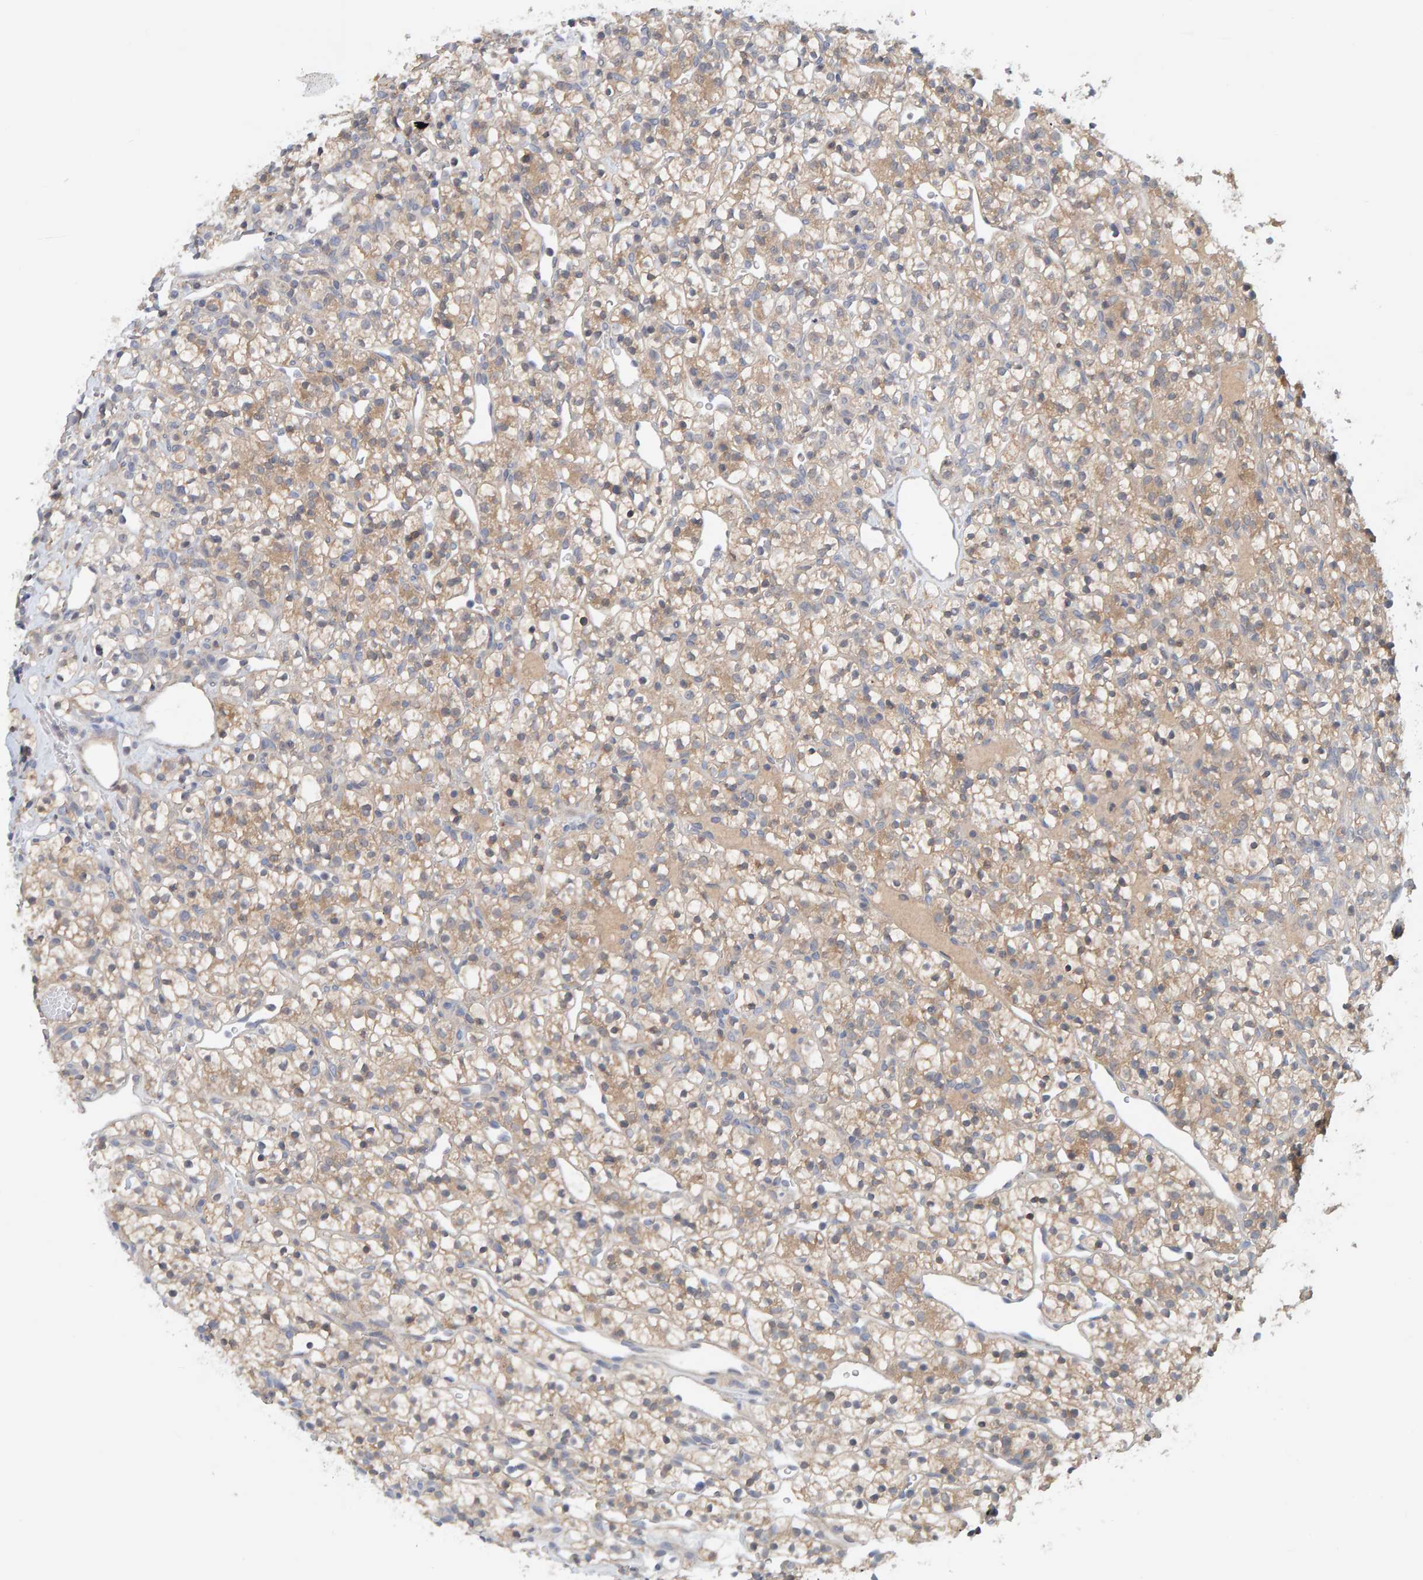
{"staining": {"intensity": "weak", "quantity": ">75%", "location": "cytoplasmic/membranous"}, "tissue": "renal cancer", "cell_type": "Tumor cells", "image_type": "cancer", "snomed": [{"axis": "morphology", "description": "Adenocarcinoma, NOS"}, {"axis": "topography", "description": "Kidney"}], "caption": "Immunohistochemical staining of human renal cancer reveals low levels of weak cytoplasmic/membranous expression in about >75% of tumor cells. The staining is performed using DAB (3,3'-diaminobenzidine) brown chromogen to label protein expression. The nuclei are counter-stained blue using hematoxylin.", "gene": "TATDN1", "patient": {"sex": "female", "age": 57}}